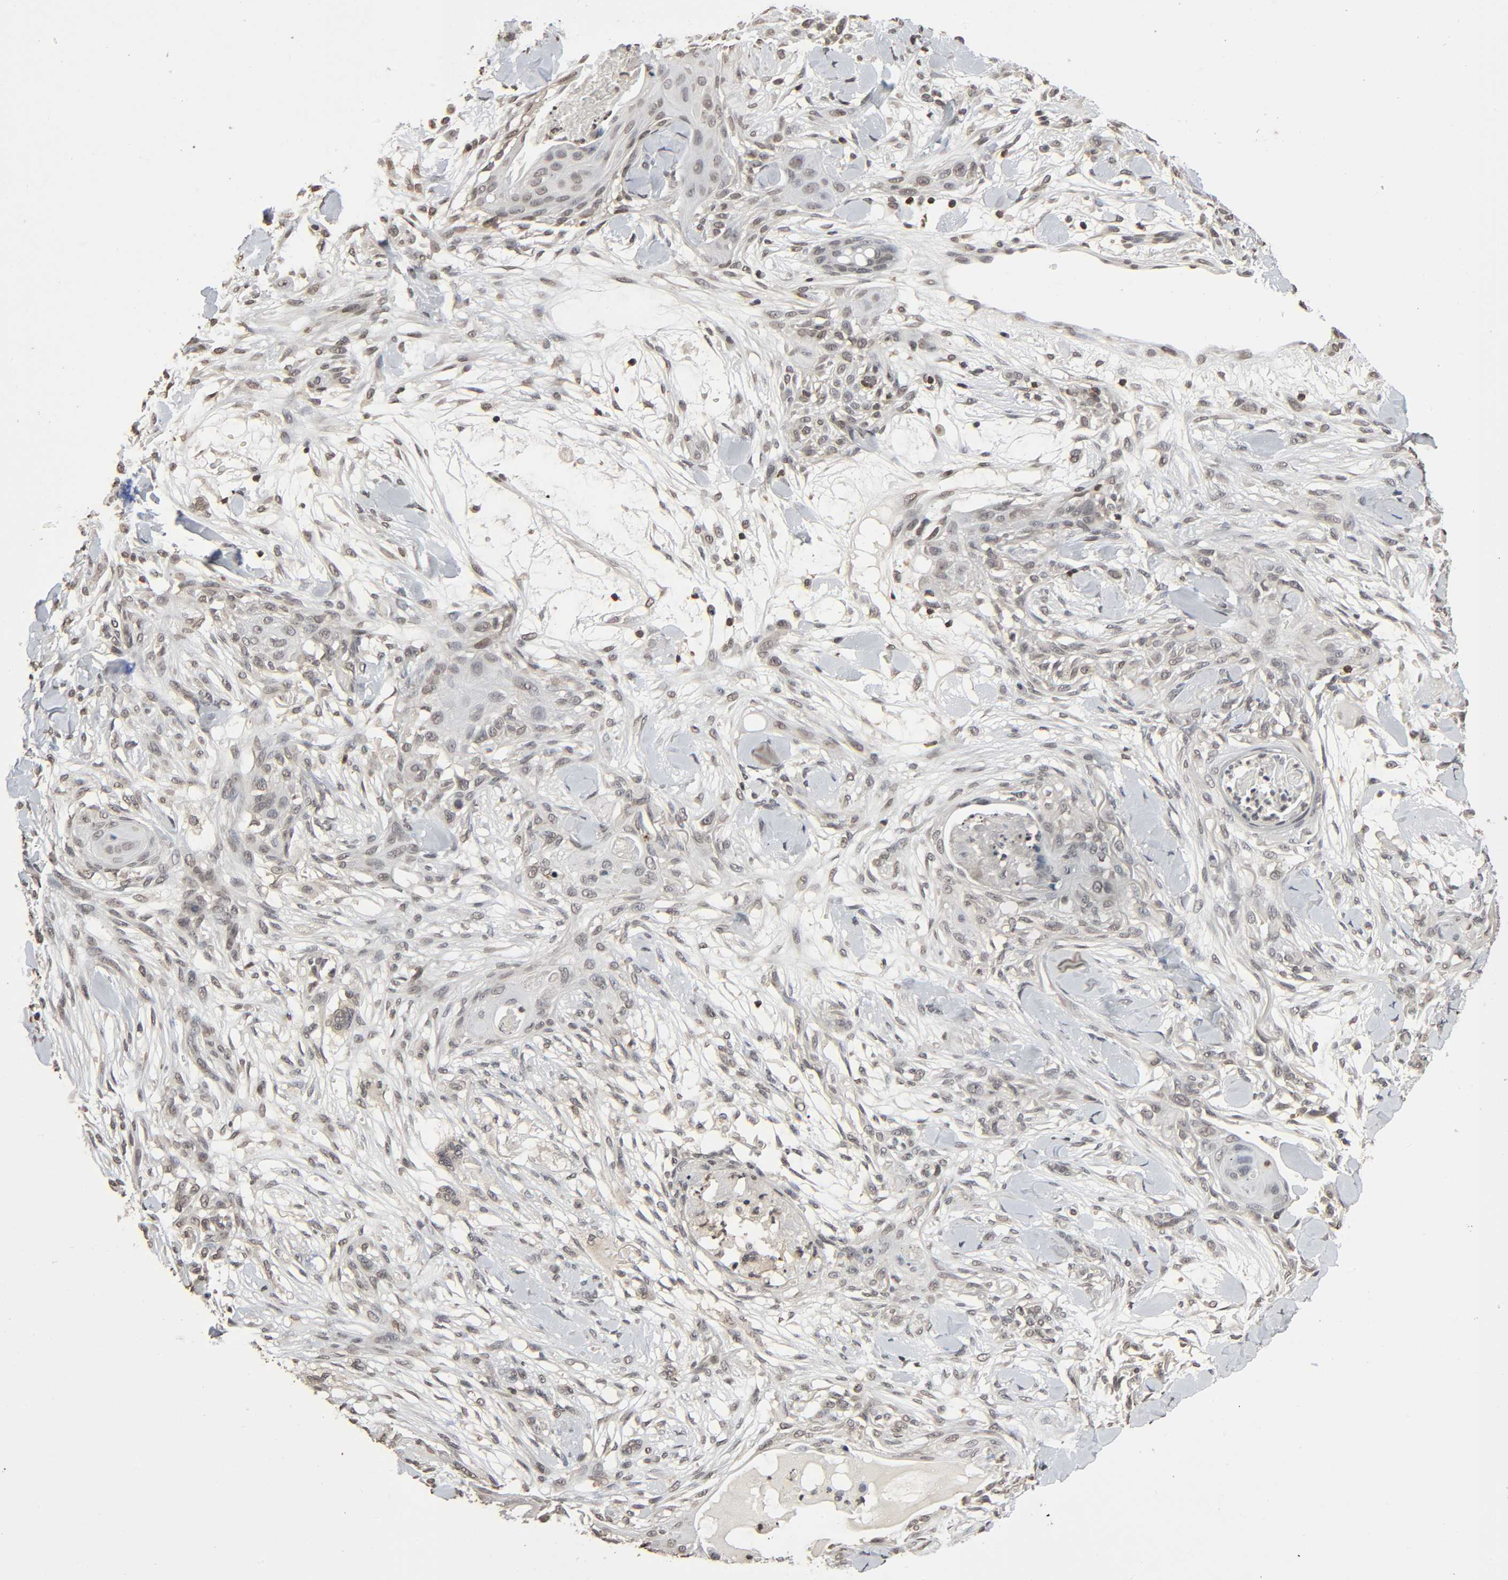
{"staining": {"intensity": "negative", "quantity": "none", "location": "none"}, "tissue": "skin cancer", "cell_type": "Tumor cells", "image_type": "cancer", "snomed": [{"axis": "morphology", "description": "Squamous cell carcinoma, NOS"}, {"axis": "topography", "description": "Skin"}], "caption": "Tumor cells are negative for protein expression in human skin cancer.", "gene": "STK4", "patient": {"sex": "female", "age": 59}}